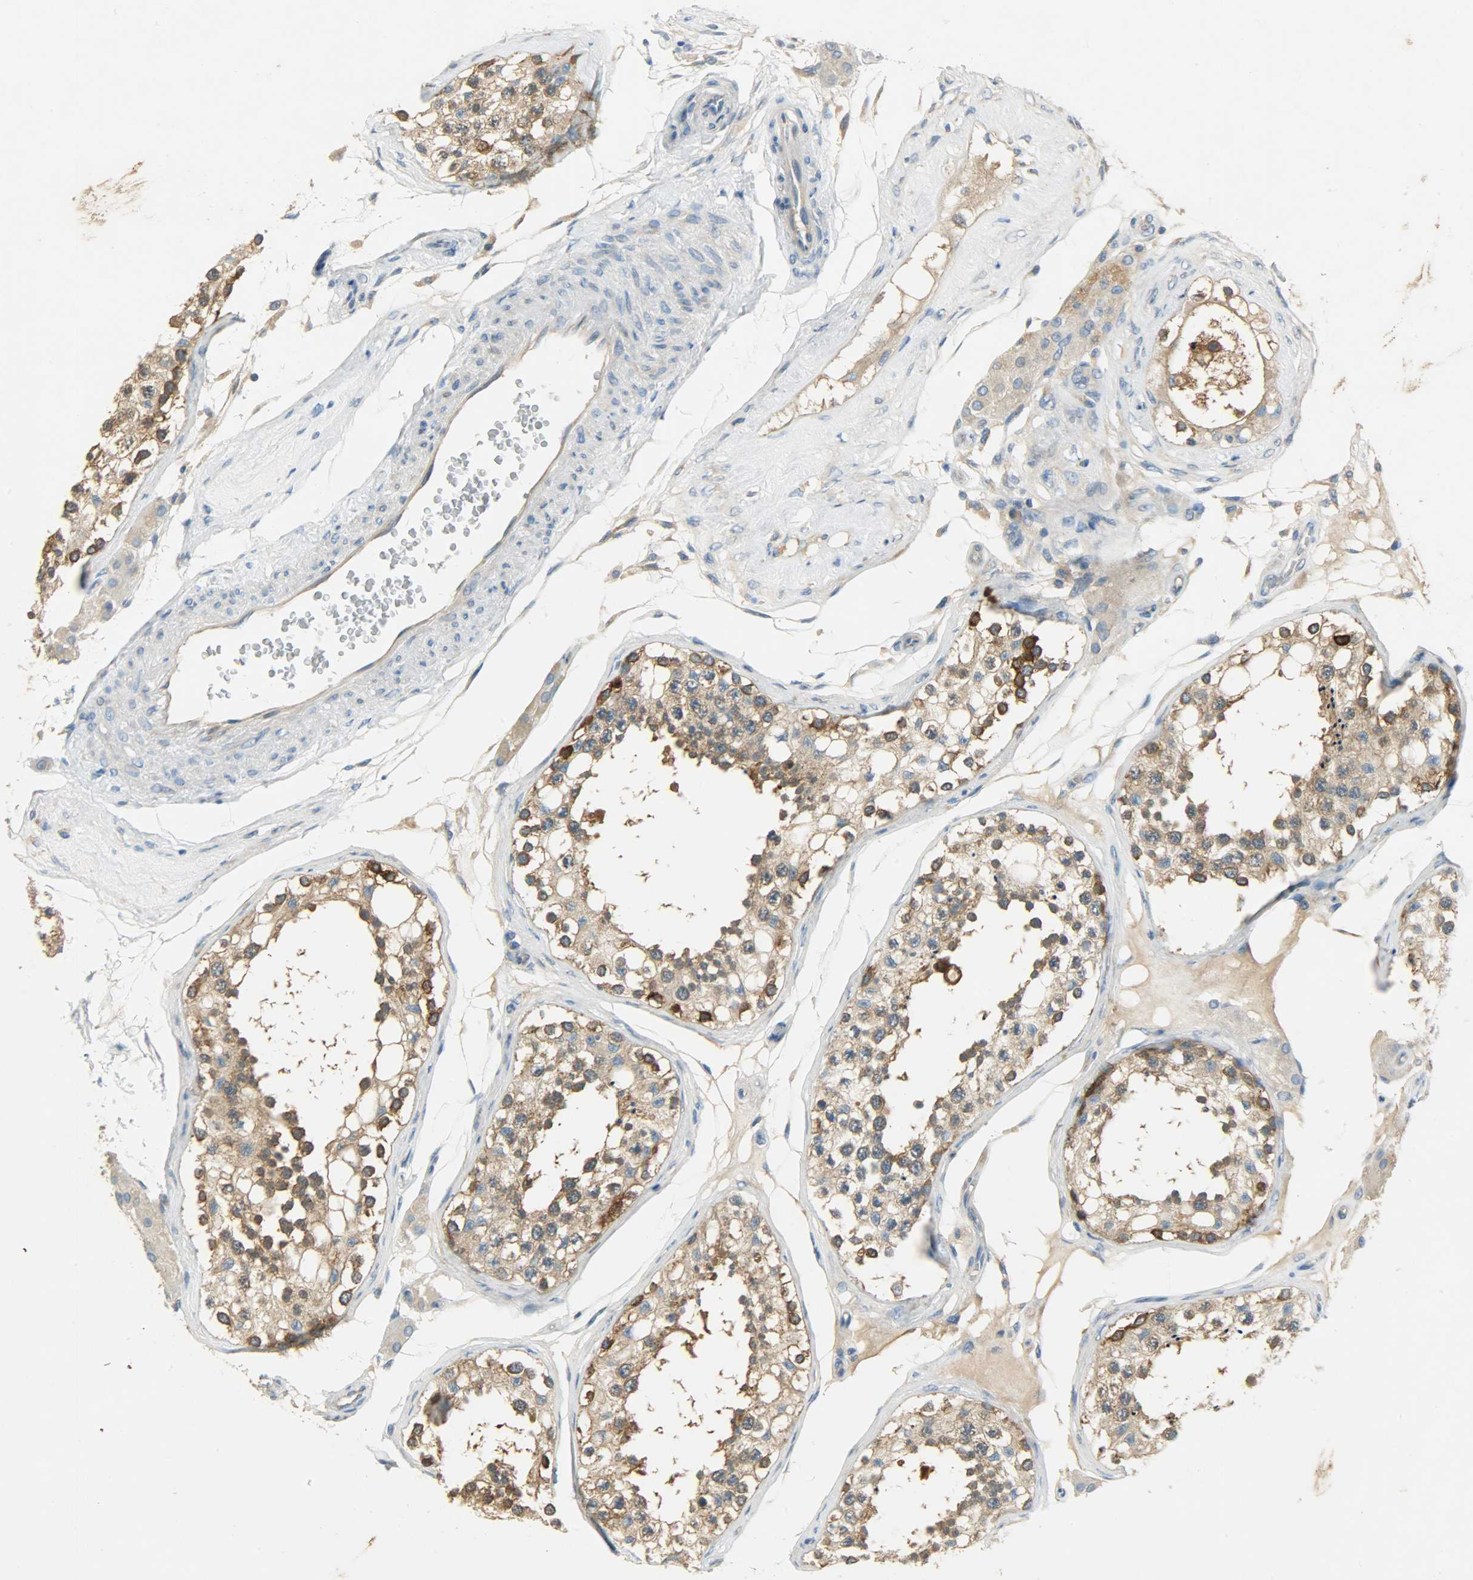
{"staining": {"intensity": "strong", "quantity": ">75%", "location": "cytoplasmic/membranous,nuclear"}, "tissue": "testis", "cell_type": "Cells in seminiferous ducts", "image_type": "normal", "snomed": [{"axis": "morphology", "description": "Normal tissue, NOS"}, {"axis": "topography", "description": "Testis"}], "caption": "Normal testis shows strong cytoplasmic/membranous,nuclear positivity in approximately >75% of cells in seminiferous ducts.", "gene": "DSG2", "patient": {"sex": "male", "age": 68}}